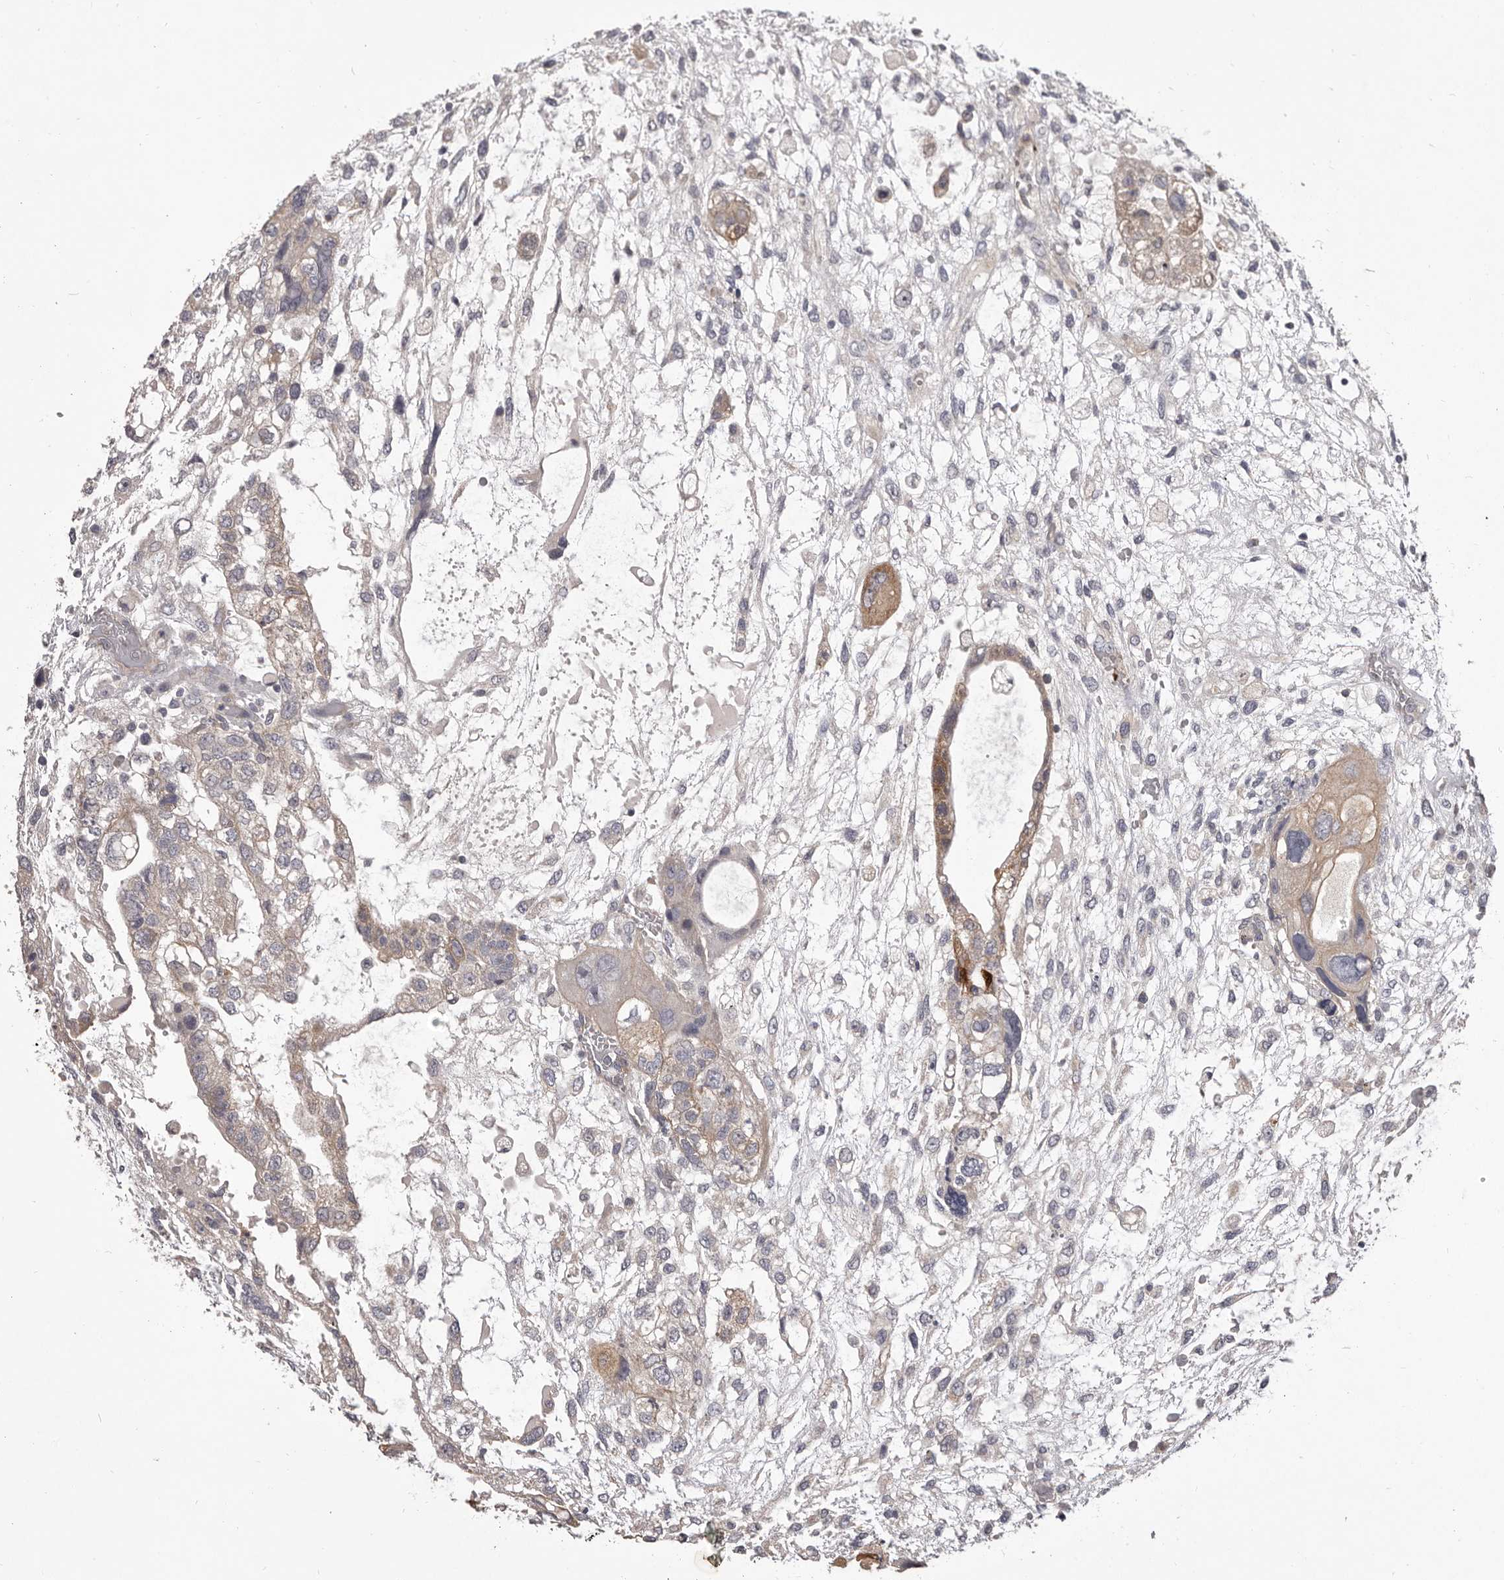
{"staining": {"intensity": "moderate", "quantity": "25%-75%", "location": "cytoplasmic/membranous"}, "tissue": "testis cancer", "cell_type": "Tumor cells", "image_type": "cancer", "snomed": [{"axis": "morphology", "description": "Carcinoma, Embryonal, NOS"}, {"axis": "topography", "description": "Testis"}], "caption": "Embryonal carcinoma (testis) stained with a protein marker exhibits moderate staining in tumor cells.", "gene": "PNRC1", "patient": {"sex": "male", "age": 36}}